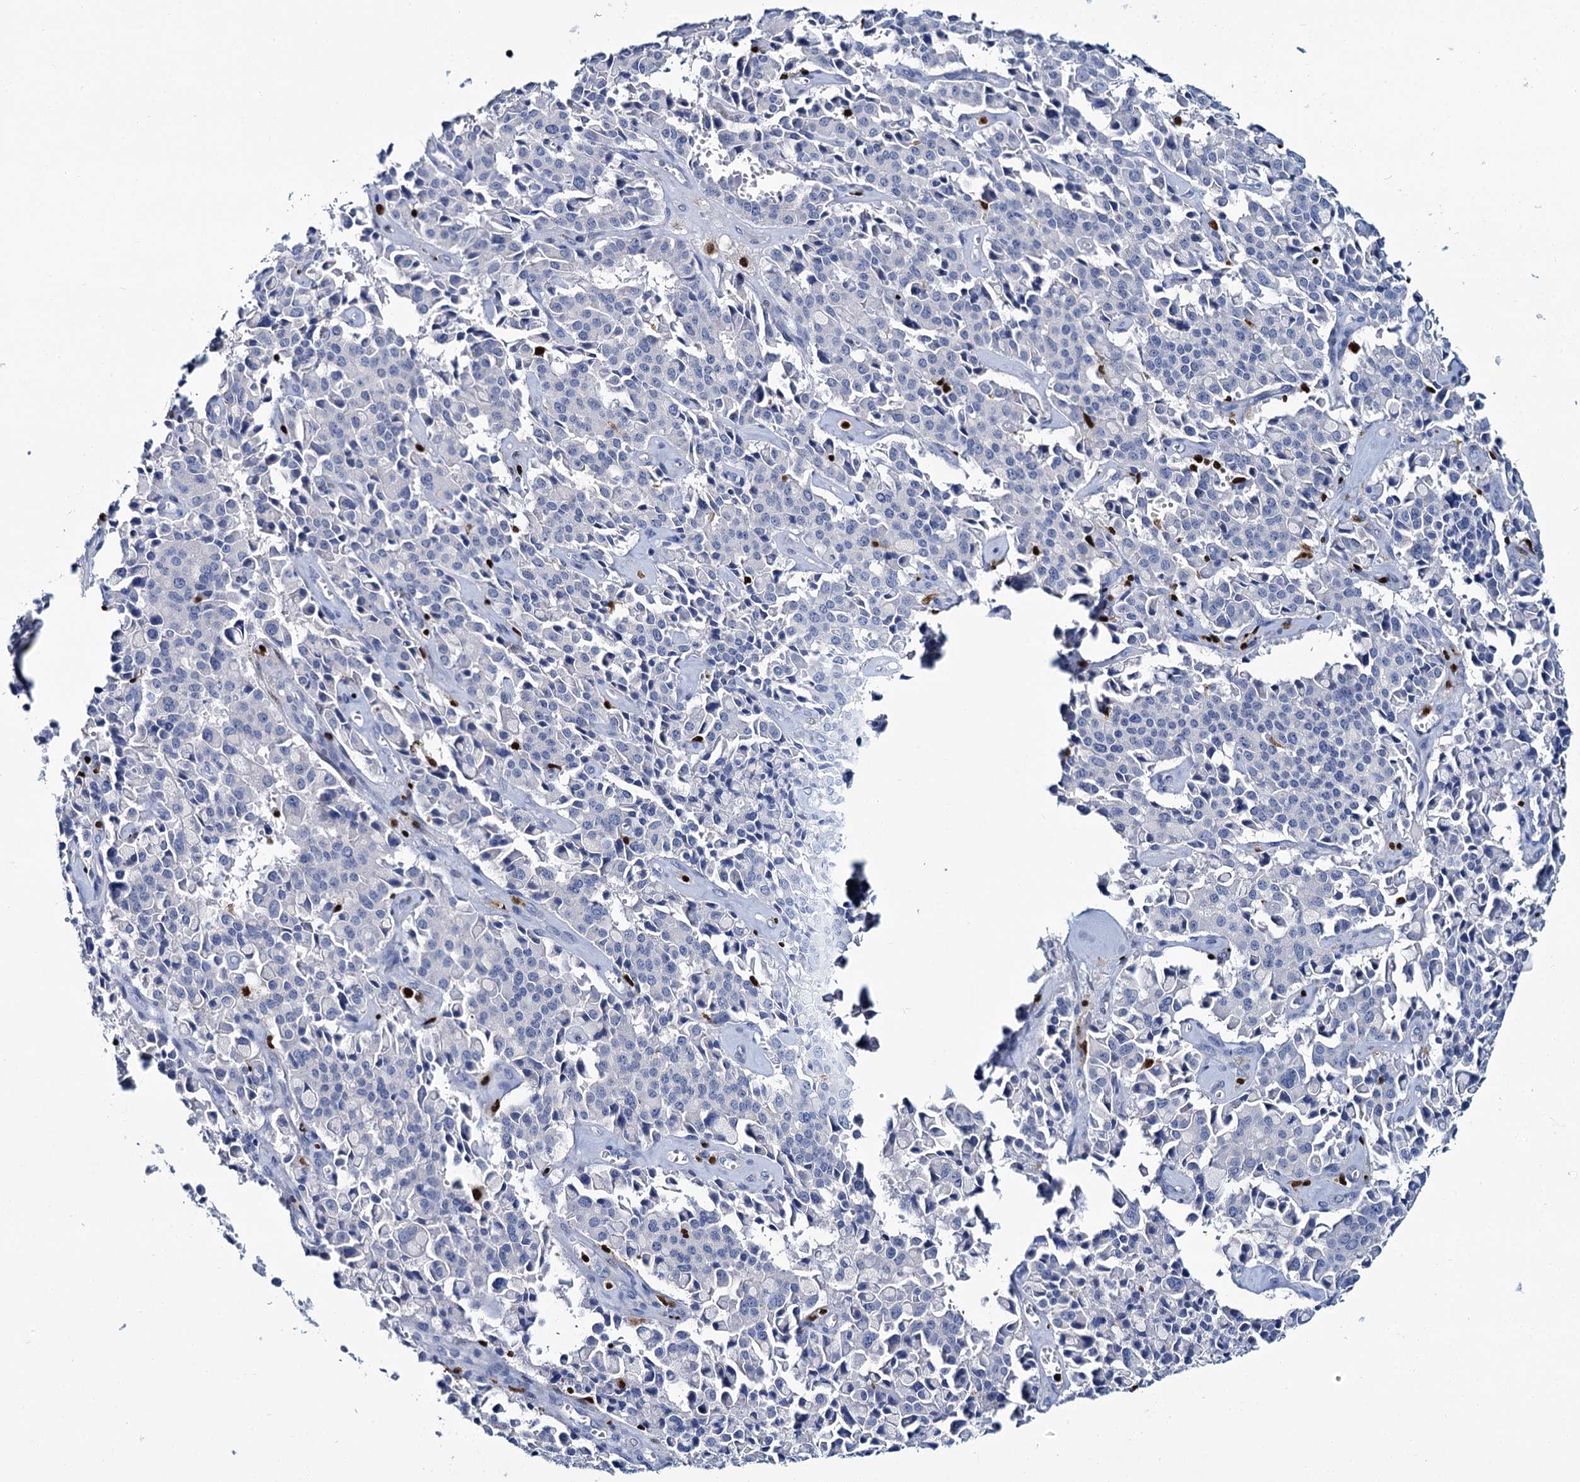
{"staining": {"intensity": "negative", "quantity": "none", "location": "none"}, "tissue": "pancreatic cancer", "cell_type": "Tumor cells", "image_type": "cancer", "snomed": [{"axis": "morphology", "description": "Adenocarcinoma, NOS"}, {"axis": "topography", "description": "Pancreas"}], "caption": "Immunohistochemical staining of human pancreatic adenocarcinoma exhibits no significant staining in tumor cells.", "gene": "CELF2", "patient": {"sex": "male", "age": 65}}